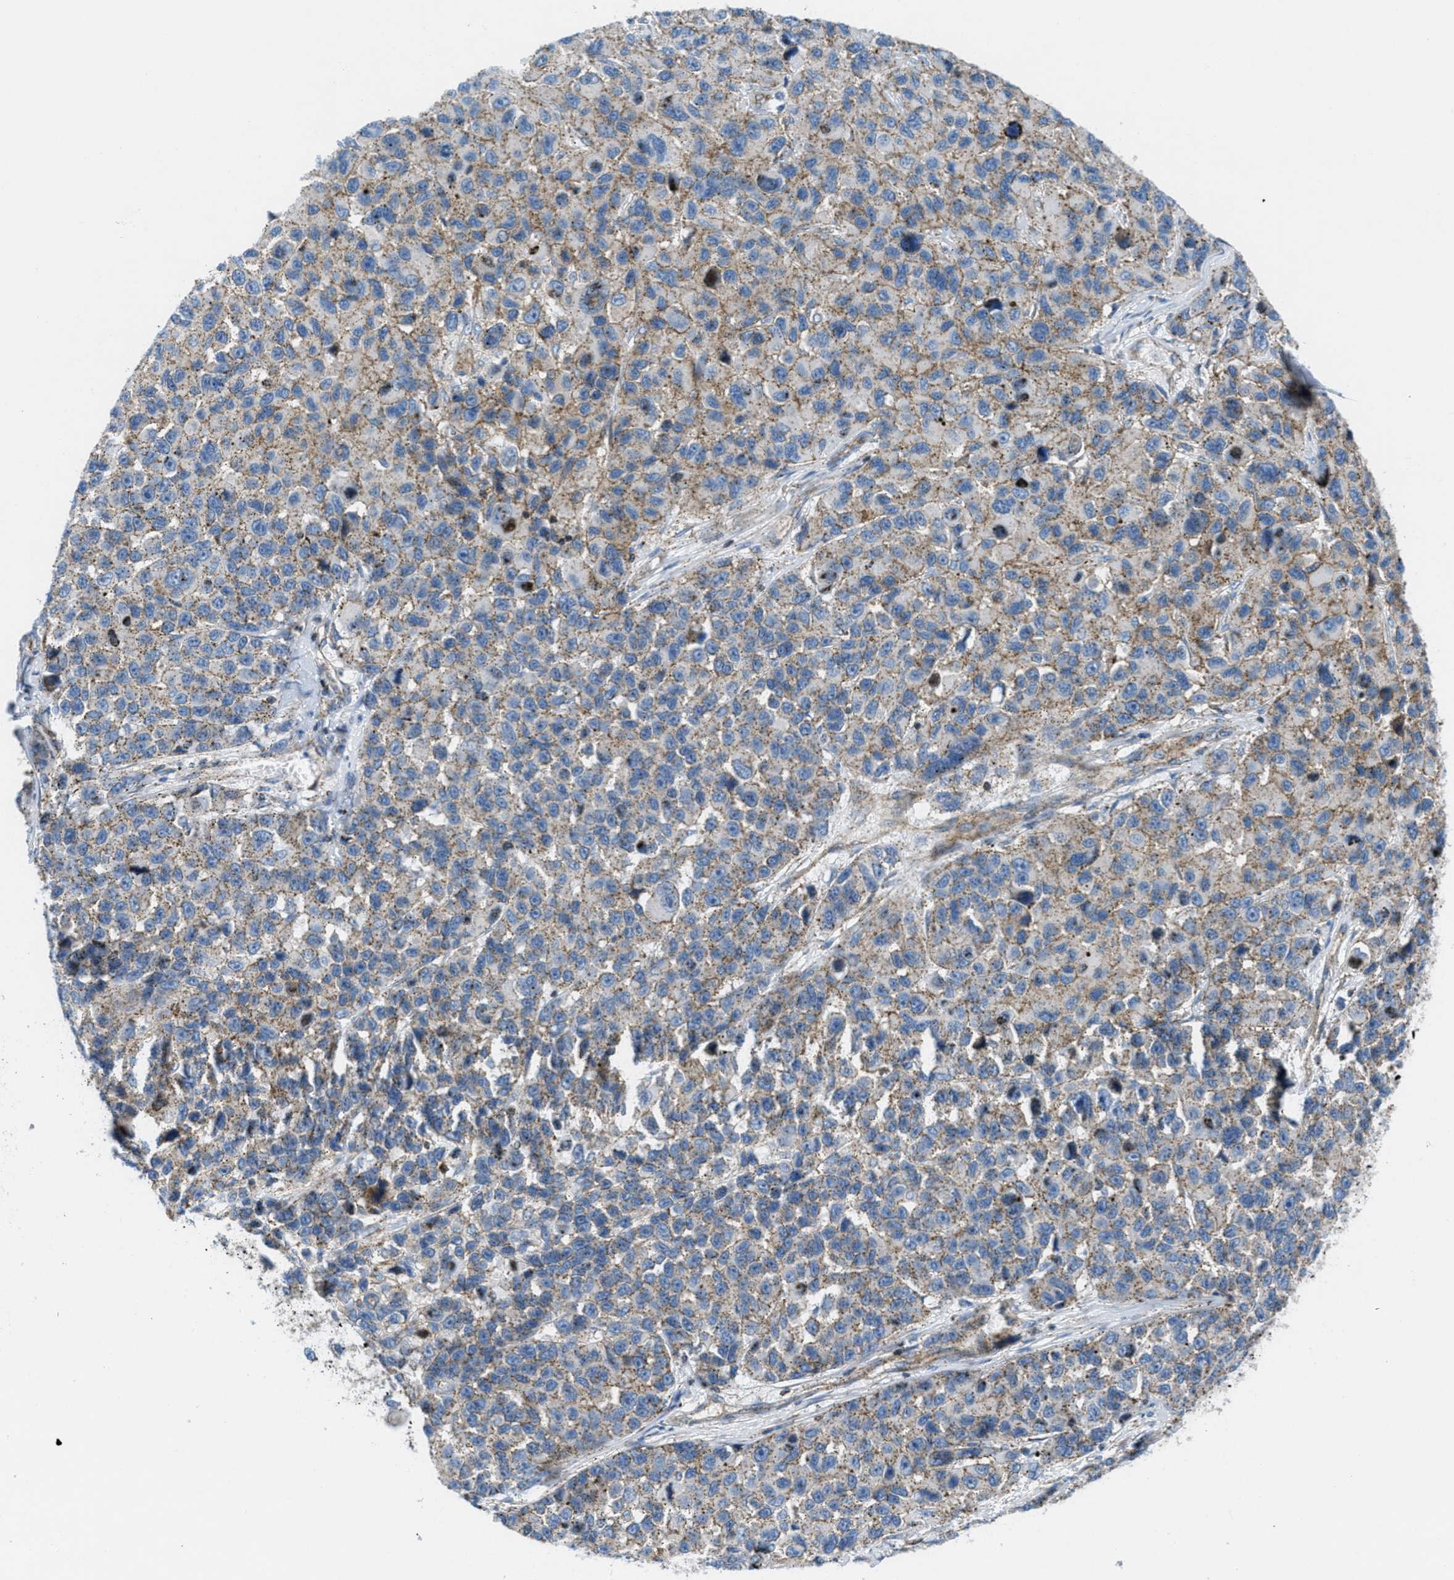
{"staining": {"intensity": "weak", "quantity": ">75%", "location": "cytoplasmic/membranous"}, "tissue": "melanoma", "cell_type": "Tumor cells", "image_type": "cancer", "snomed": [{"axis": "morphology", "description": "Malignant melanoma, NOS"}, {"axis": "topography", "description": "Skin"}], "caption": "Immunohistochemistry of melanoma demonstrates low levels of weak cytoplasmic/membranous staining in about >75% of tumor cells.", "gene": "MFSD13A", "patient": {"sex": "male", "age": 53}}